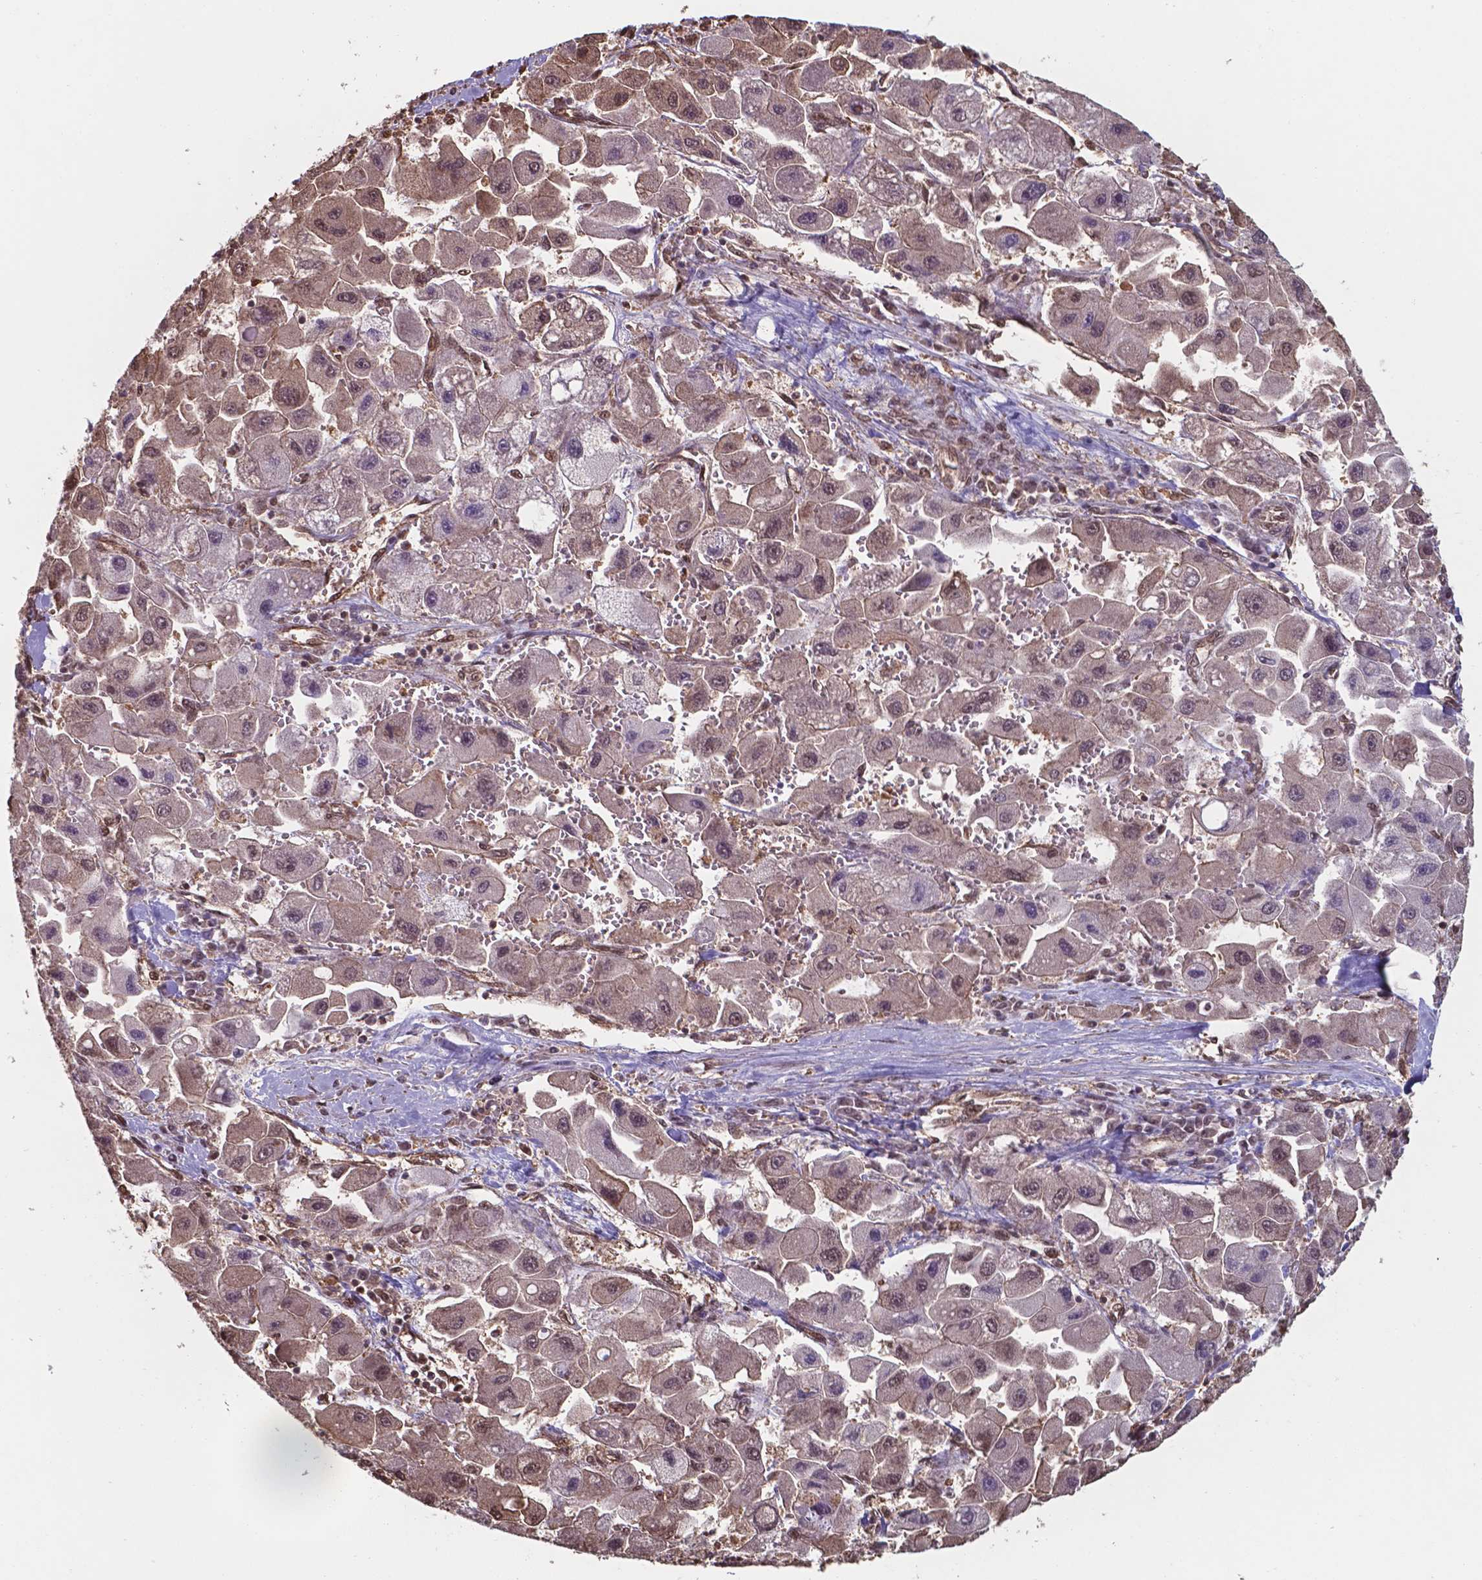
{"staining": {"intensity": "moderate", "quantity": "25%-75%", "location": "nuclear"}, "tissue": "liver cancer", "cell_type": "Tumor cells", "image_type": "cancer", "snomed": [{"axis": "morphology", "description": "Carcinoma, Hepatocellular, NOS"}, {"axis": "topography", "description": "Liver"}], "caption": "Approximately 25%-75% of tumor cells in human liver hepatocellular carcinoma exhibit moderate nuclear protein positivity as visualized by brown immunohistochemical staining.", "gene": "CHP2", "patient": {"sex": "male", "age": 24}}